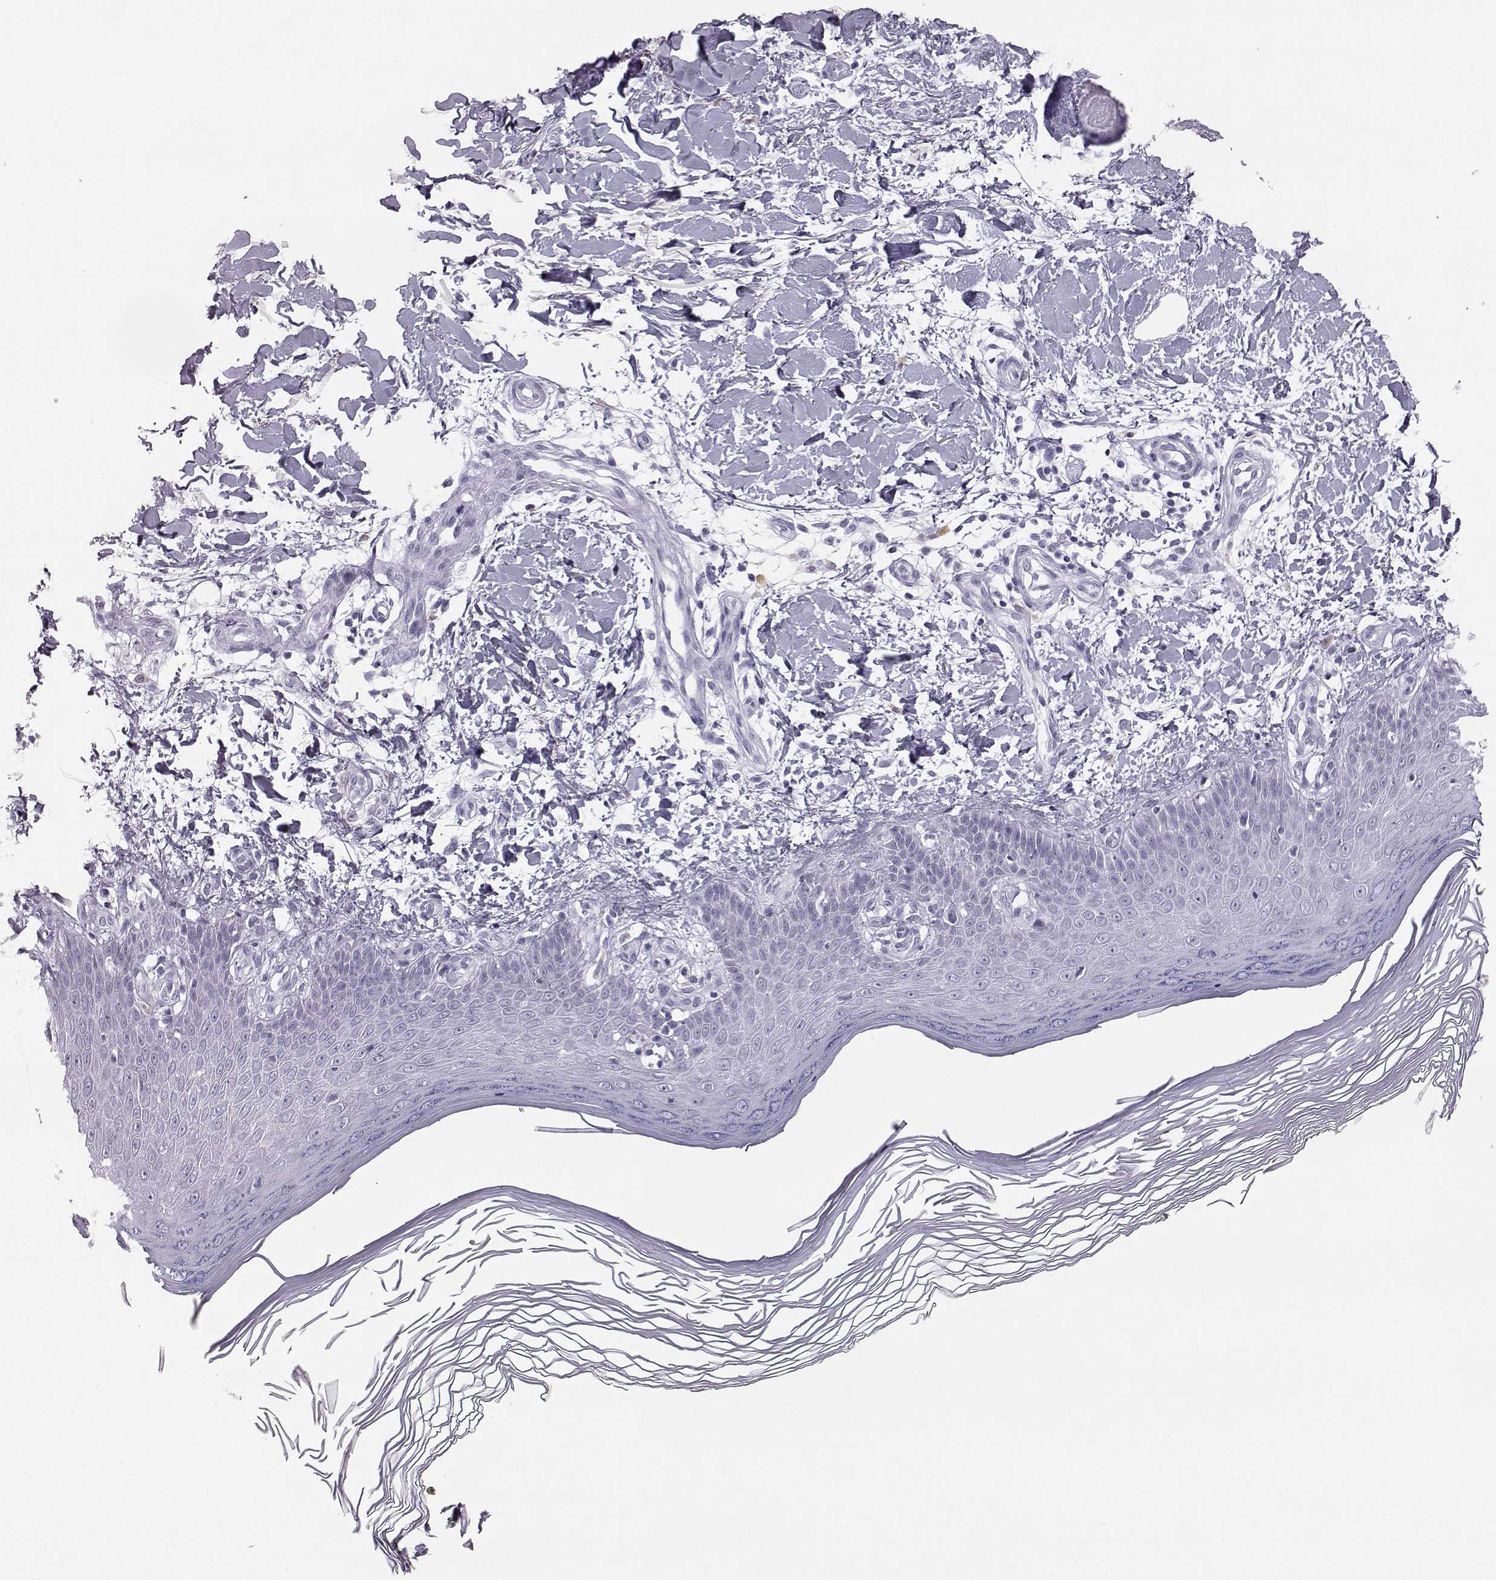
{"staining": {"intensity": "negative", "quantity": "none", "location": "none"}, "tissue": "skin", "cell_type": "Fibroblasts", "image_type": "normal", "snomed": [{"axis": "morphology", "description": "Normal tissue, NOS"}, {"axis": "topography", "description": "Skin"}], "caption": "This photomicrograph is of benign skin stained with immunohistochemistry (IHC) to label a protein in brown with the nuclei are counter-stained blue. There is no positivity in fibroblasts.", "gene": "ITLN1", "patient": {"sex": "female", "age": 62}}